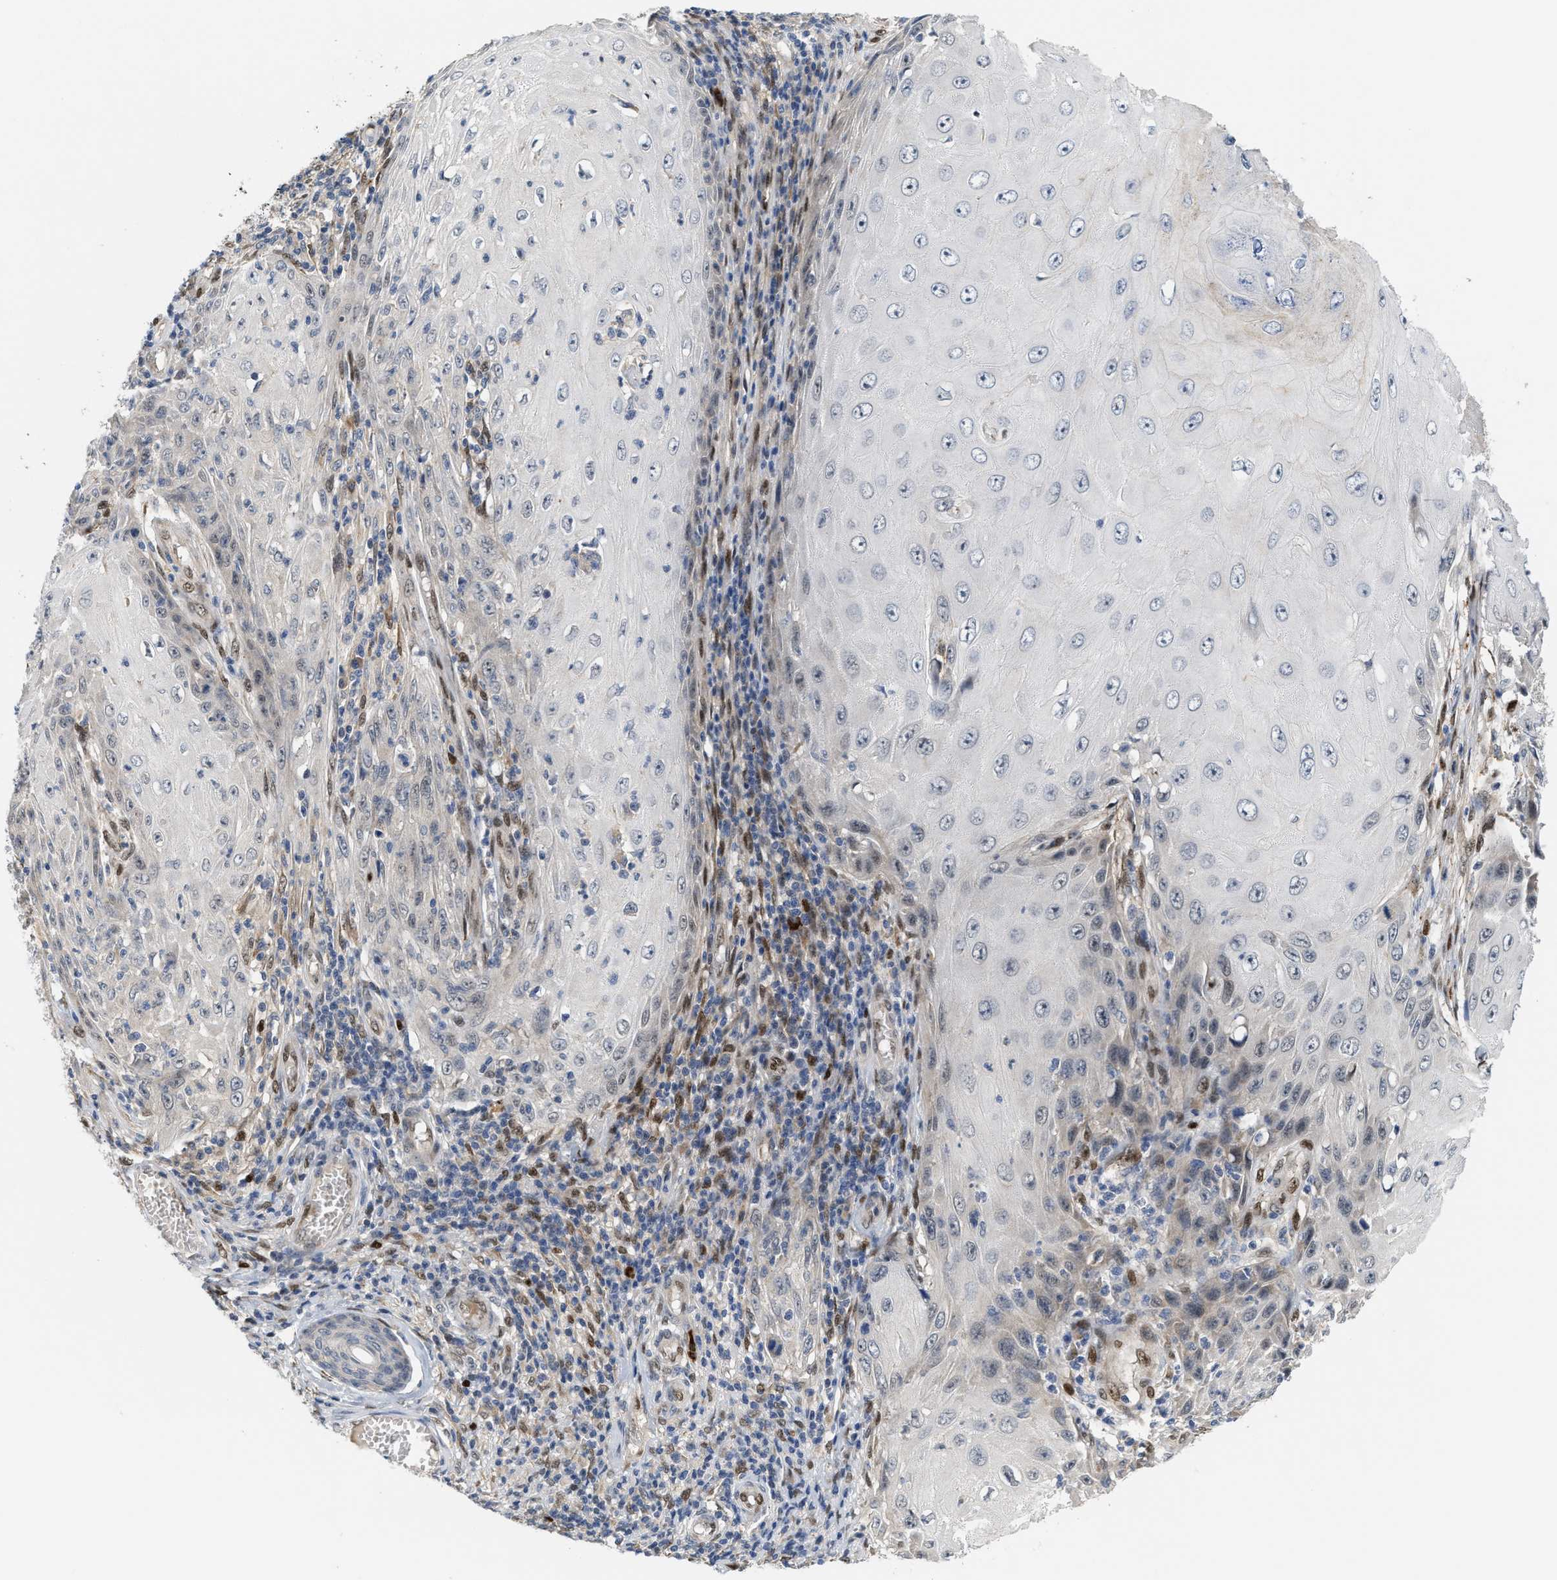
{"staining": {"intensity": "negative", "quantity": "none", "location": "none"}, "tissue": "skin cancer", "cell_type": "Tumor cells", "image_type": "cancer", "snomed": [{"axis": "morphology", "description": "Squamous cell carcinoma, NOS"}, {"axis": "topography", "description": "Skin"}], "caption": "Tumor cells show no significant staining in squamous cell carcinoma (skin).", "gene": "TCF4", "patient": {"sex": "female", "age": 73}}